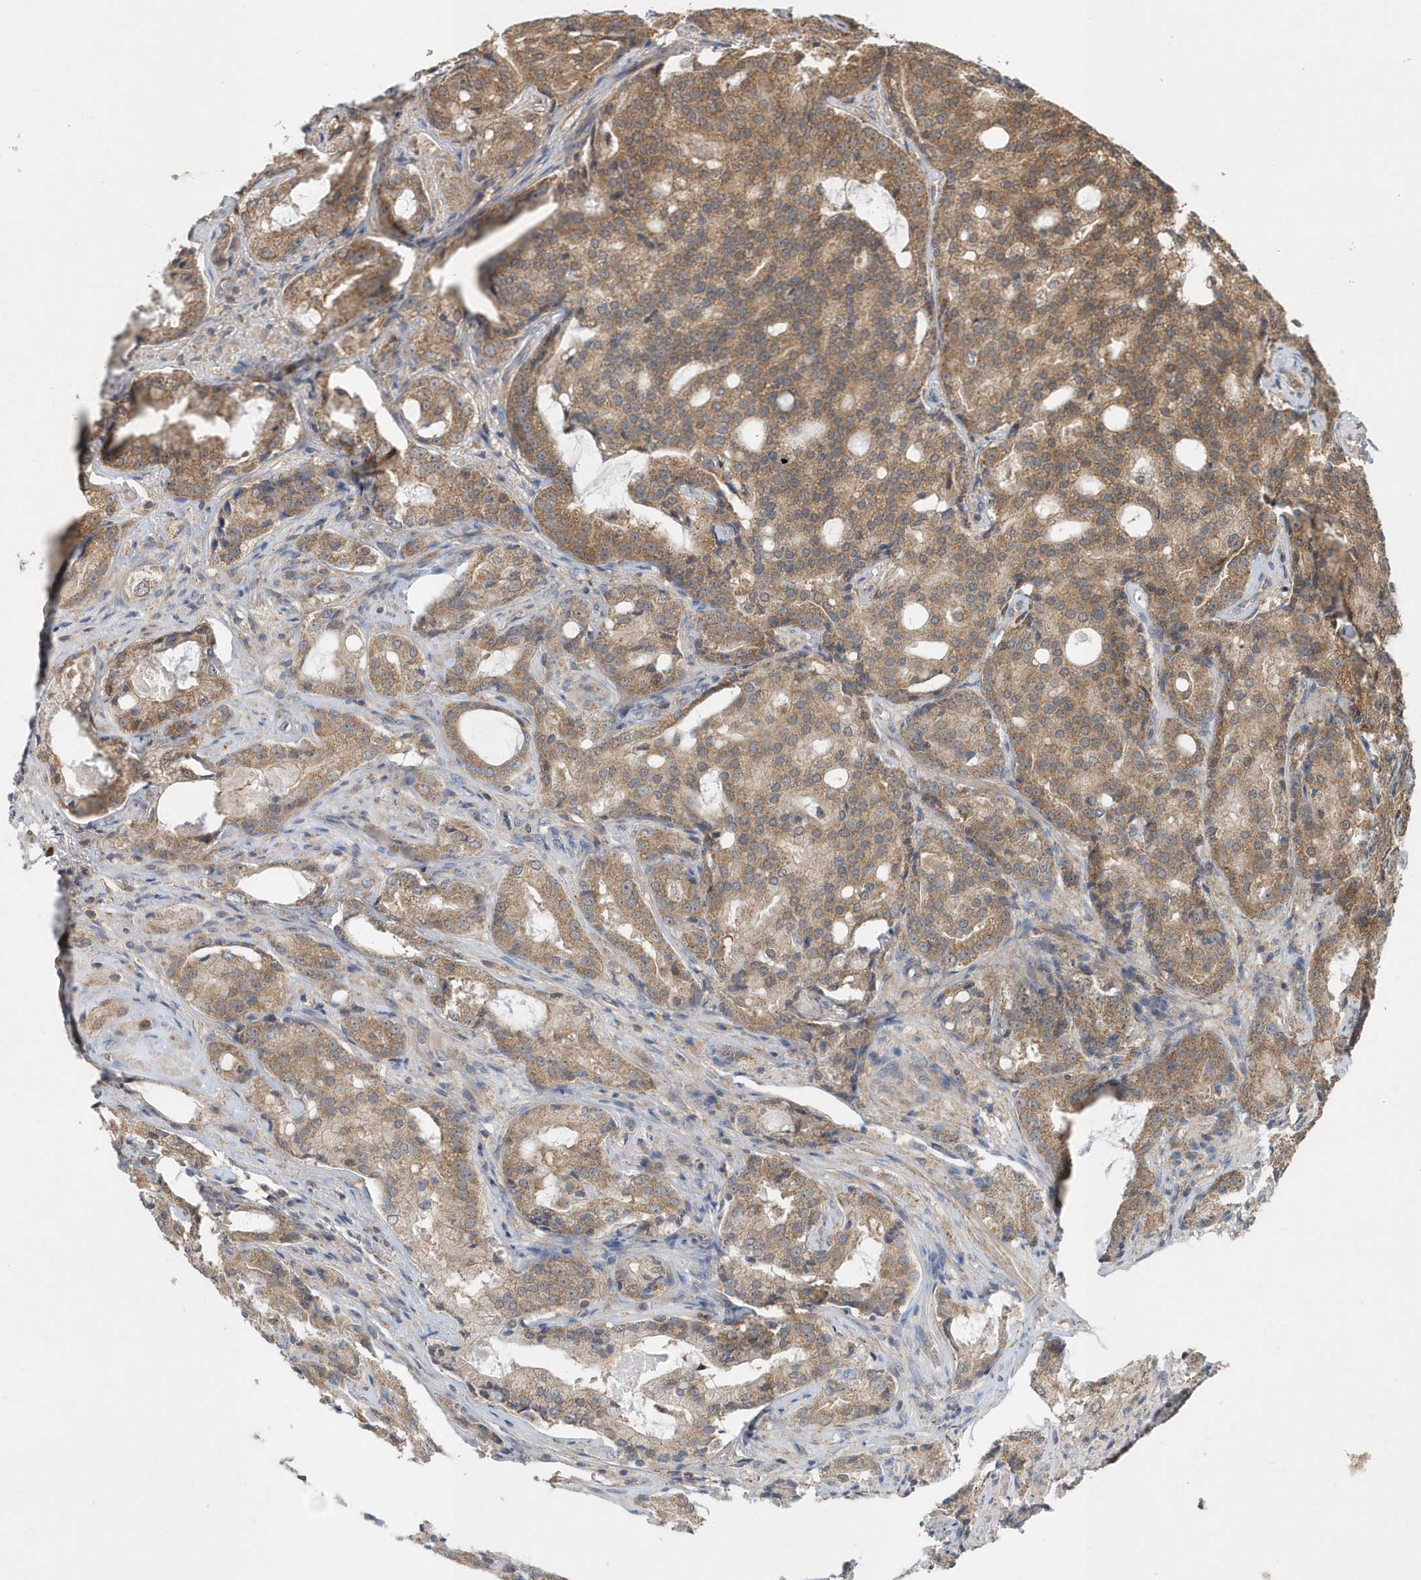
{"staining": {"intensity": "moderate", "quantity": ">75%", "location": "cytoplasmic/membranous"}, "tissue": "prostate cancer", "cell_type": "Tumor cells", "image_type": "cancer", "snomed": [{"axis": "morphology", "description": "Adenocarcinoma, High grade"}, {"axis": "topography", "description": "Prostate"}], "caption": "Approximately >75% of tumor cells in human prostate adenocarcinoma (high-grade) exhibit moderate cytoplasmic/membranous protein staining as visualized by brown immunohistochemical staining.", "gene": "PPP1R7", "patient": {"sex": "male", "age": 72}}